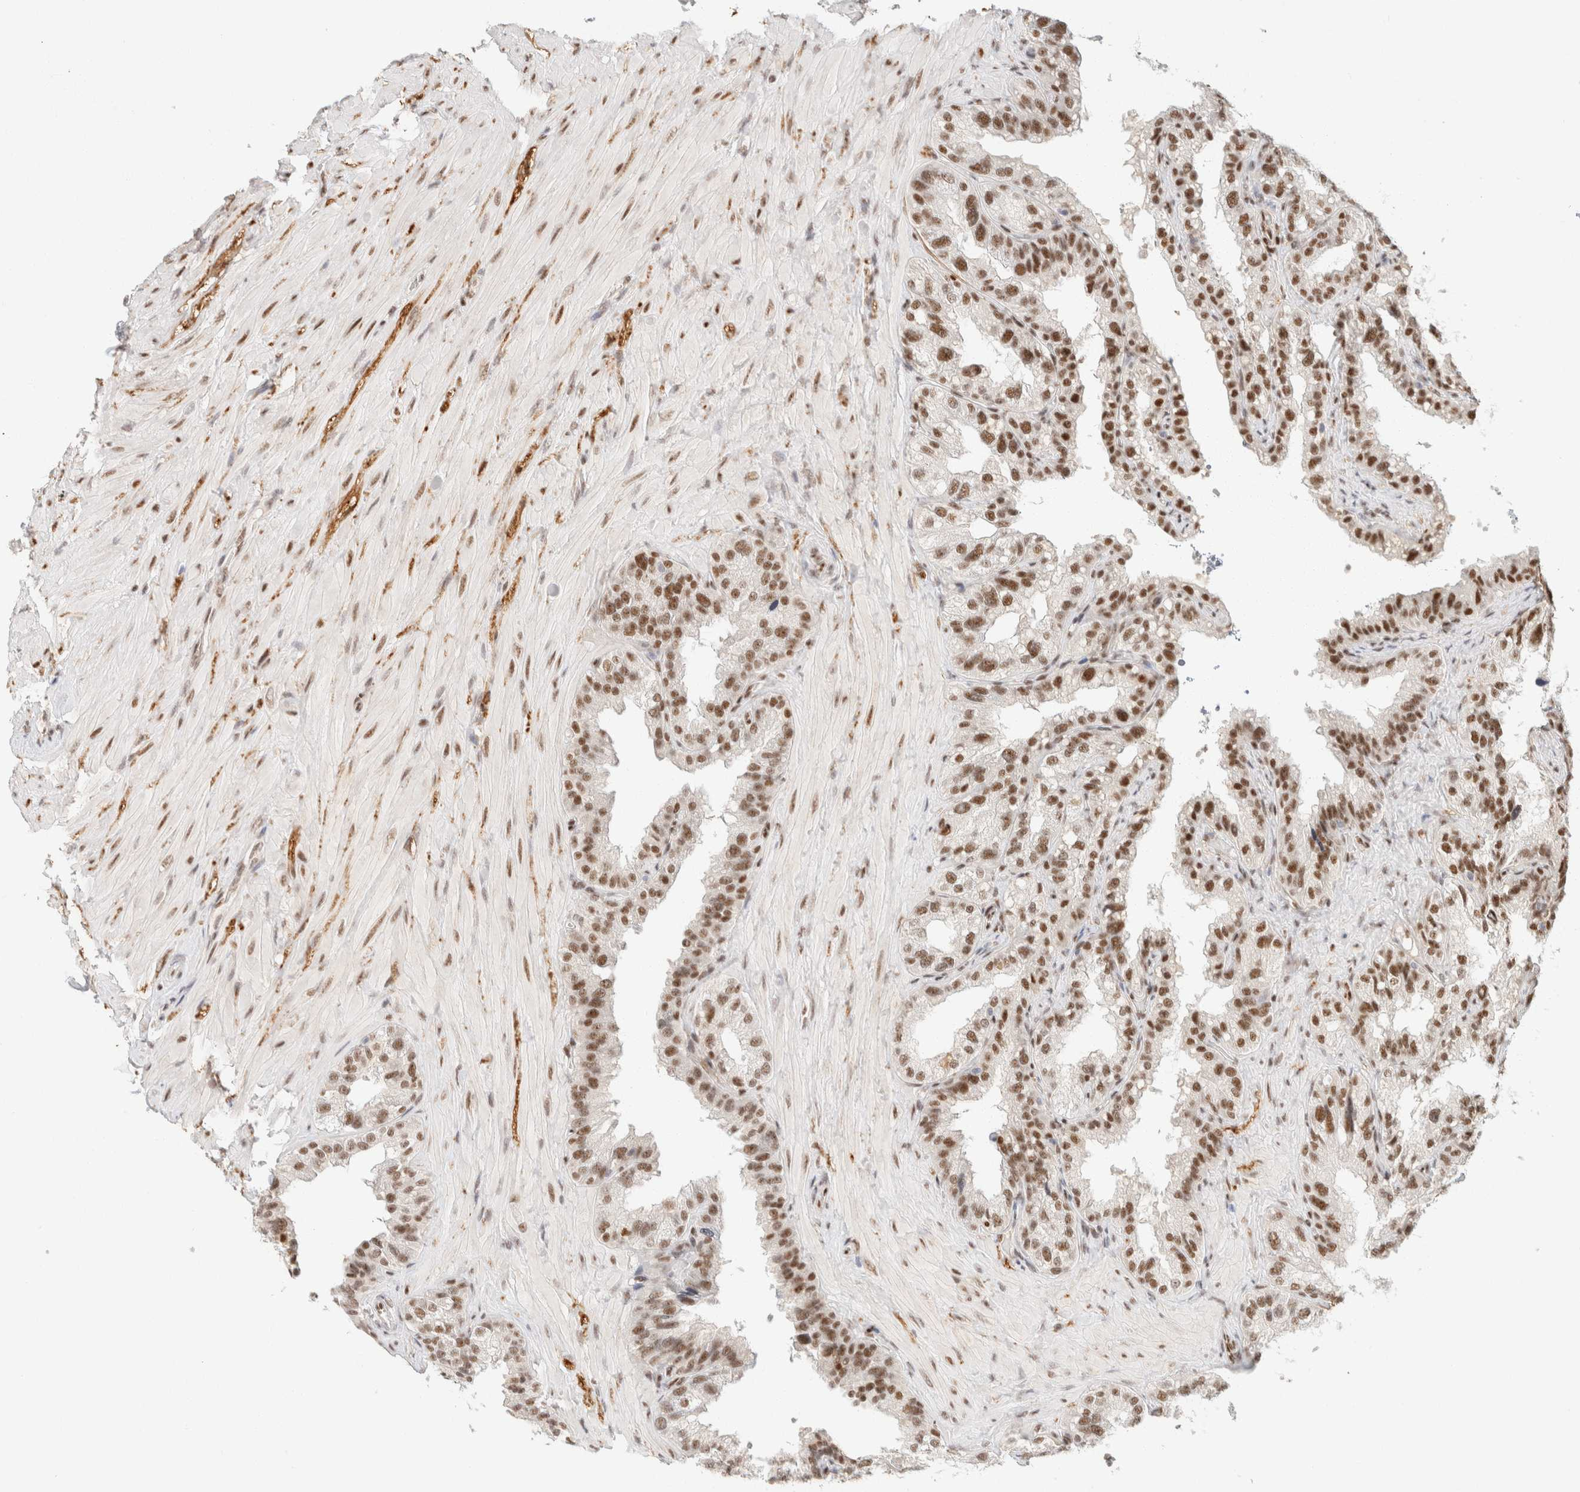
{"staining": {"intensity": "moderate", "quantity": ">75%", "location": "nuclear"}, "tissue": "seminal vesicle", "cell_type": "Glandular cells", "image_type": "normal", "snomed": [{"axis": "morphology", "description": "Normal tissue, NOS"}, {"axis": "topography", "description": "Seminal veicle"}], "caption": "Immunohistochemistry of benign seminal vesicle reveals medium levels of moderate nuclear positivity in approximately >75% of glandular cells.", "gene": "ZNF768", "patient": {"sex": "male", "age": 68}}